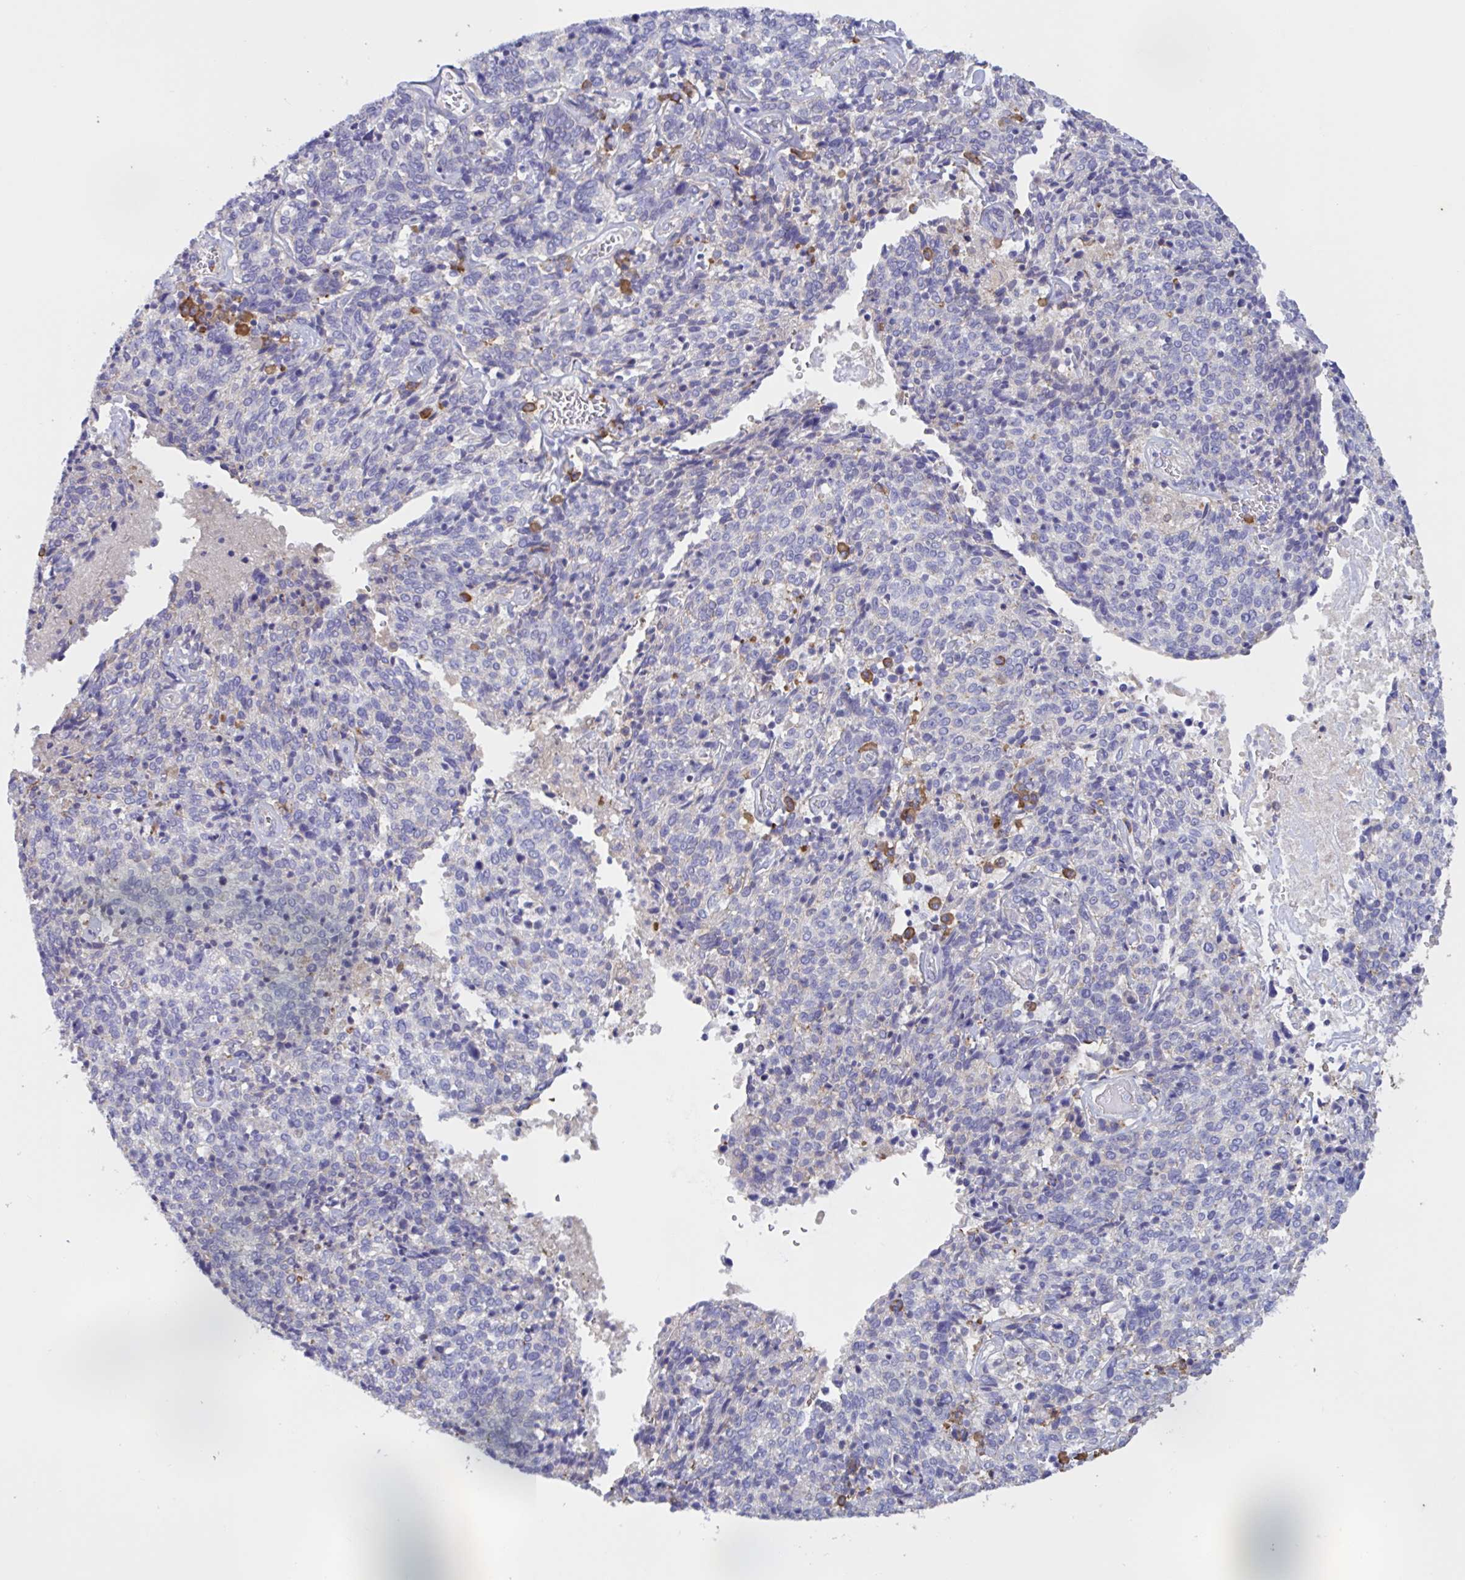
{"staining": {"intensity": "negative", "quantity": "none", "location": "none"}, "tissue": "cervical cancer", "cell_type": "Tumor cells", "image_type": "cancer", "snomed": [{"axis": "morphology", "description": "Squamous cell carcinoma, NOS"}, {"axis": "topography", "description": "Cervix"}], "caption": "High power microscopy image of an immunohistochemistry micrograph of cervical cancer (squamous cell carcinoma), revealing no significant staining in tumor cells. (DAB (3,3'-diaminobenzidine) immunohistochemistry (IHC) with hematoxylin counter stain).", "gene": "SLC66A1", "patient": {"sex": "female", "age": 46}}